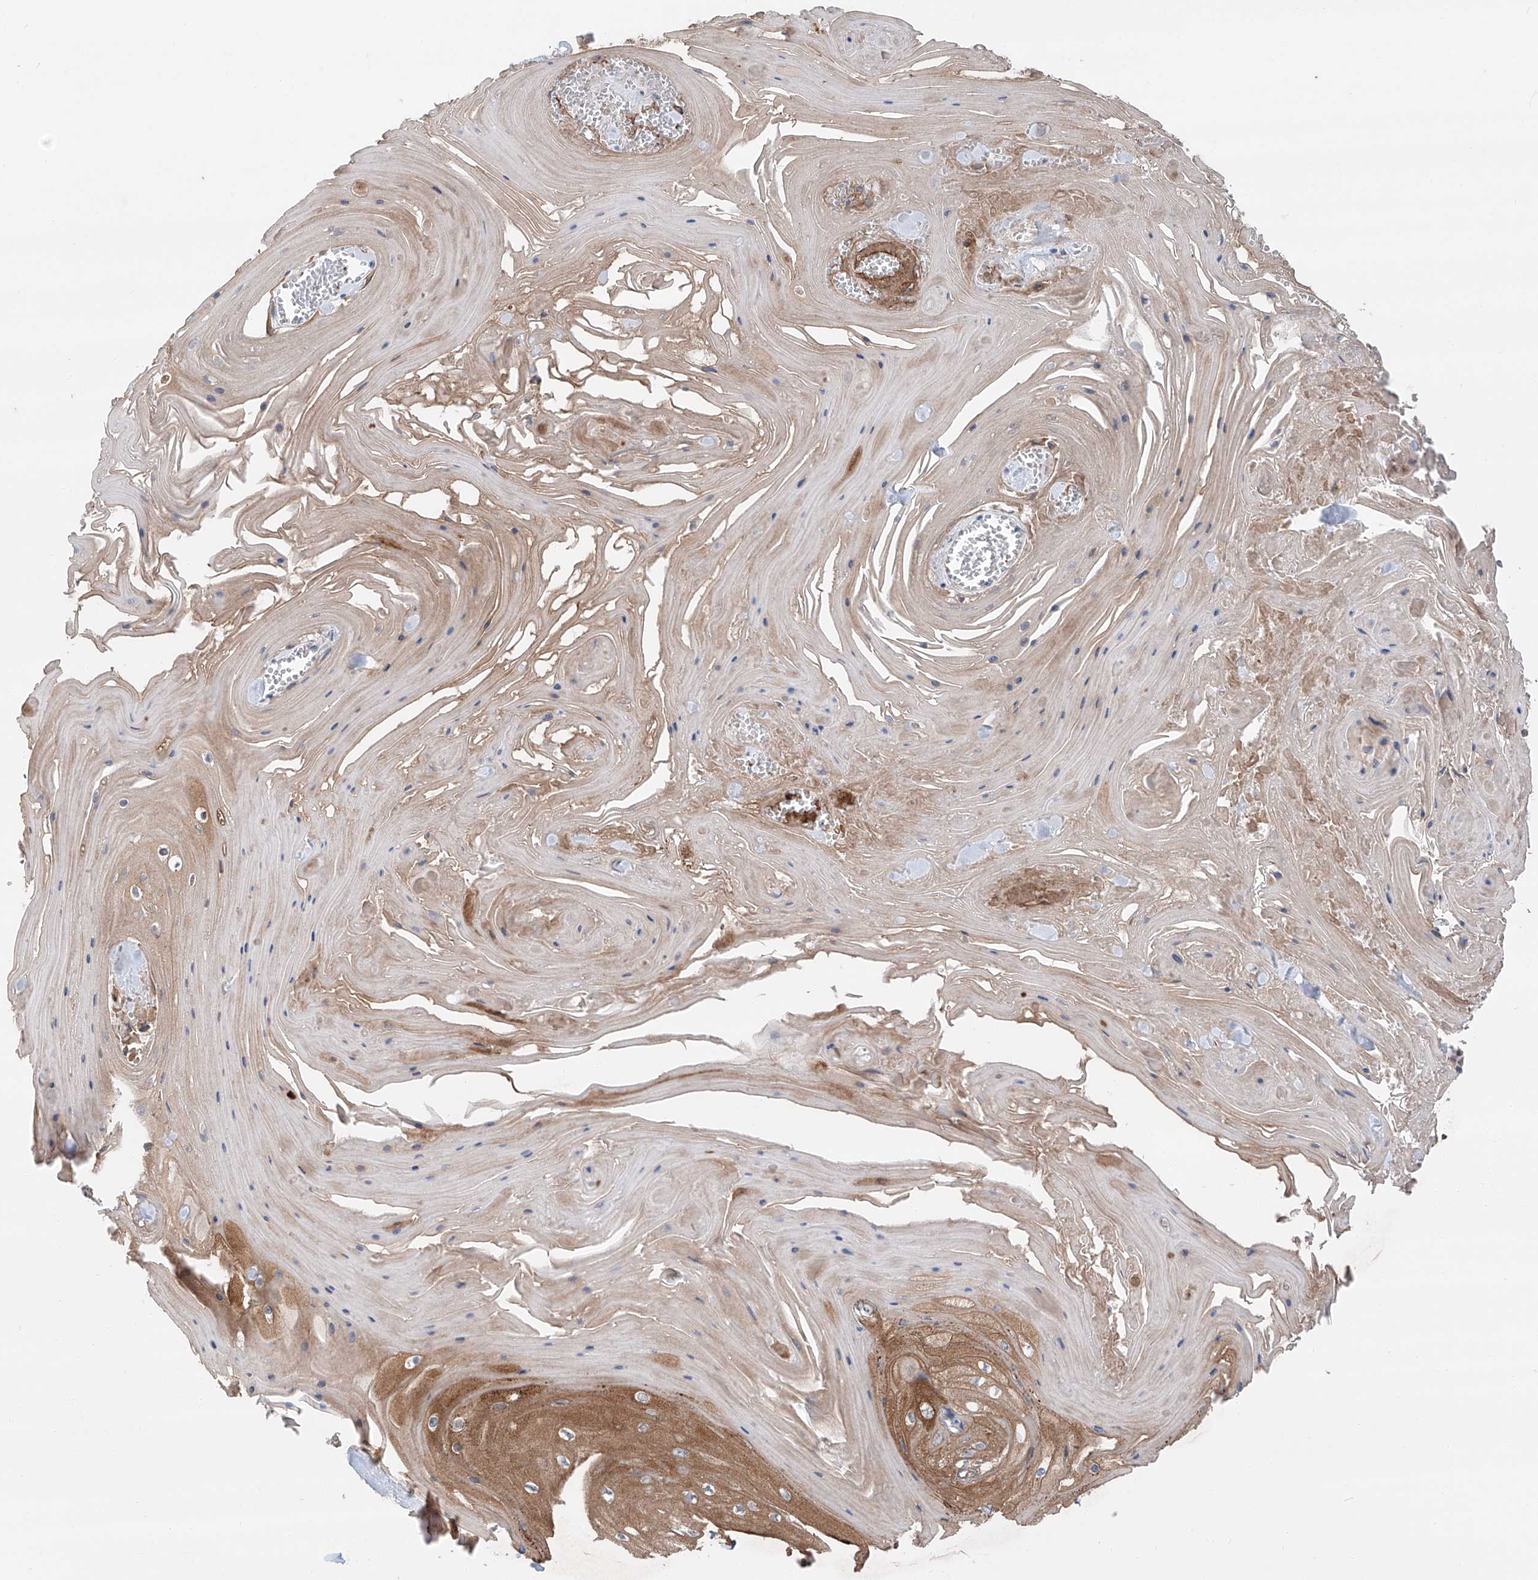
{"staining": {"intensity": "weak", "quantity": "<25%", "location": "cytoplasmic/membranous"}, "tissue": "skin cancer", "cell_type": "Tumor cells", "image_type": "cancer", "snomed": [{"axis": "morphology", "description": "Squamous cell carcinoma, NOS"}, {"axis": "topography", "description": "Skin"}], "caption": "There is no significant positivity in tumor cells of skin squamous cell carcinoma.", "gene": "SIX4", "patient": {"sex": "male", "age": 74}}